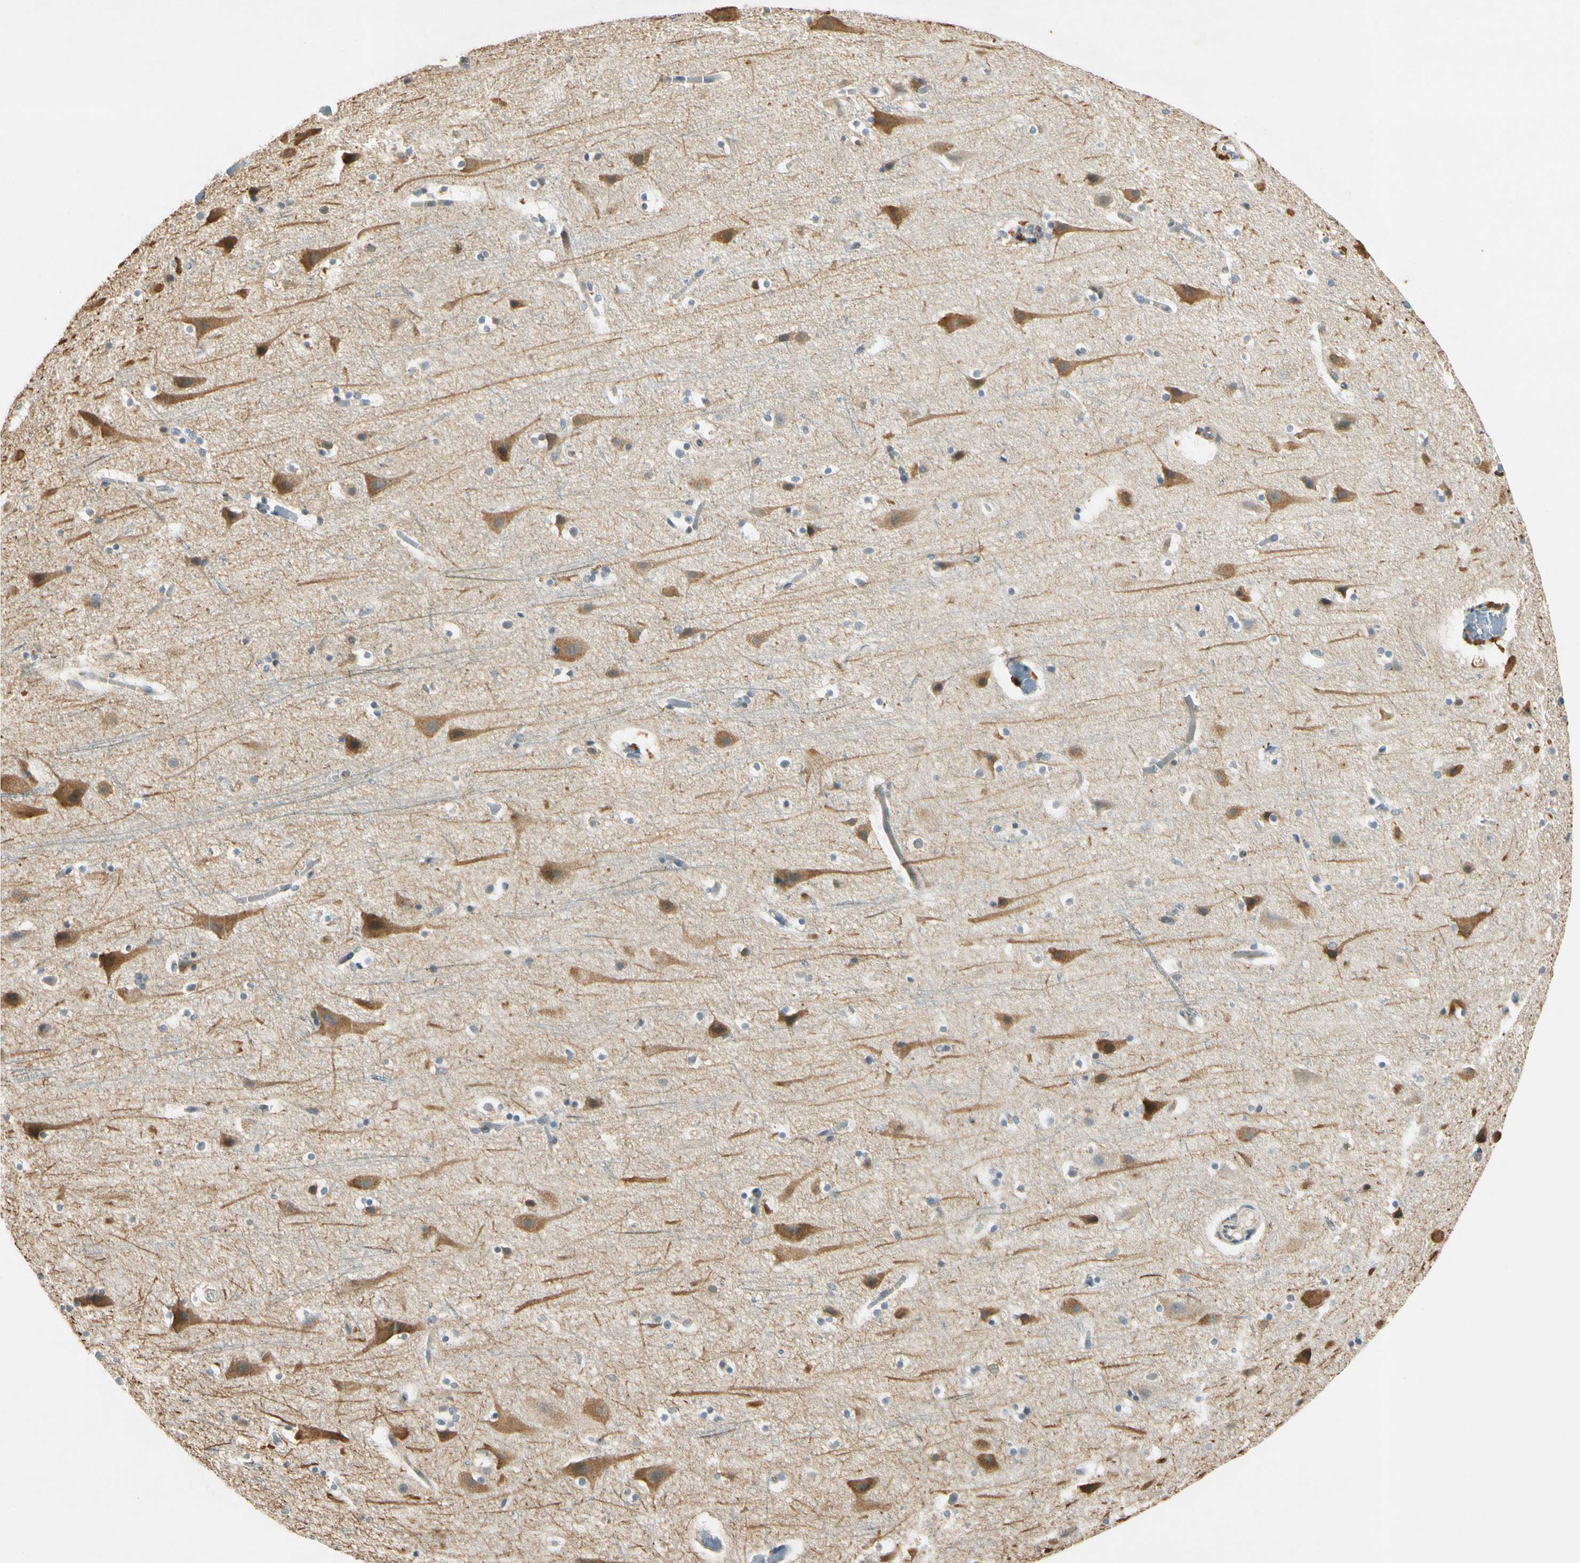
{"staining": {"intensity": "moderate", "quantity": "<25%", "location": "cytoplasmic/membranous"}, "tissue": "cerebral cortex", "cell_type": "Endothelial cells", "image_type": "normal", "snomed": [{"axis": "morphology", "description": "Normal tissue, NOS"}, {"axis": "topography", "description": "Cerebral cortex"}], "caption": "This is an image of IHC staining of normal cerebral cortex, which shows moderate staining in the cytoplasmic/membranous of endothelial cells.", "gene": "RPS6KB2", "patient": {"sex": "male", "age": 45}}